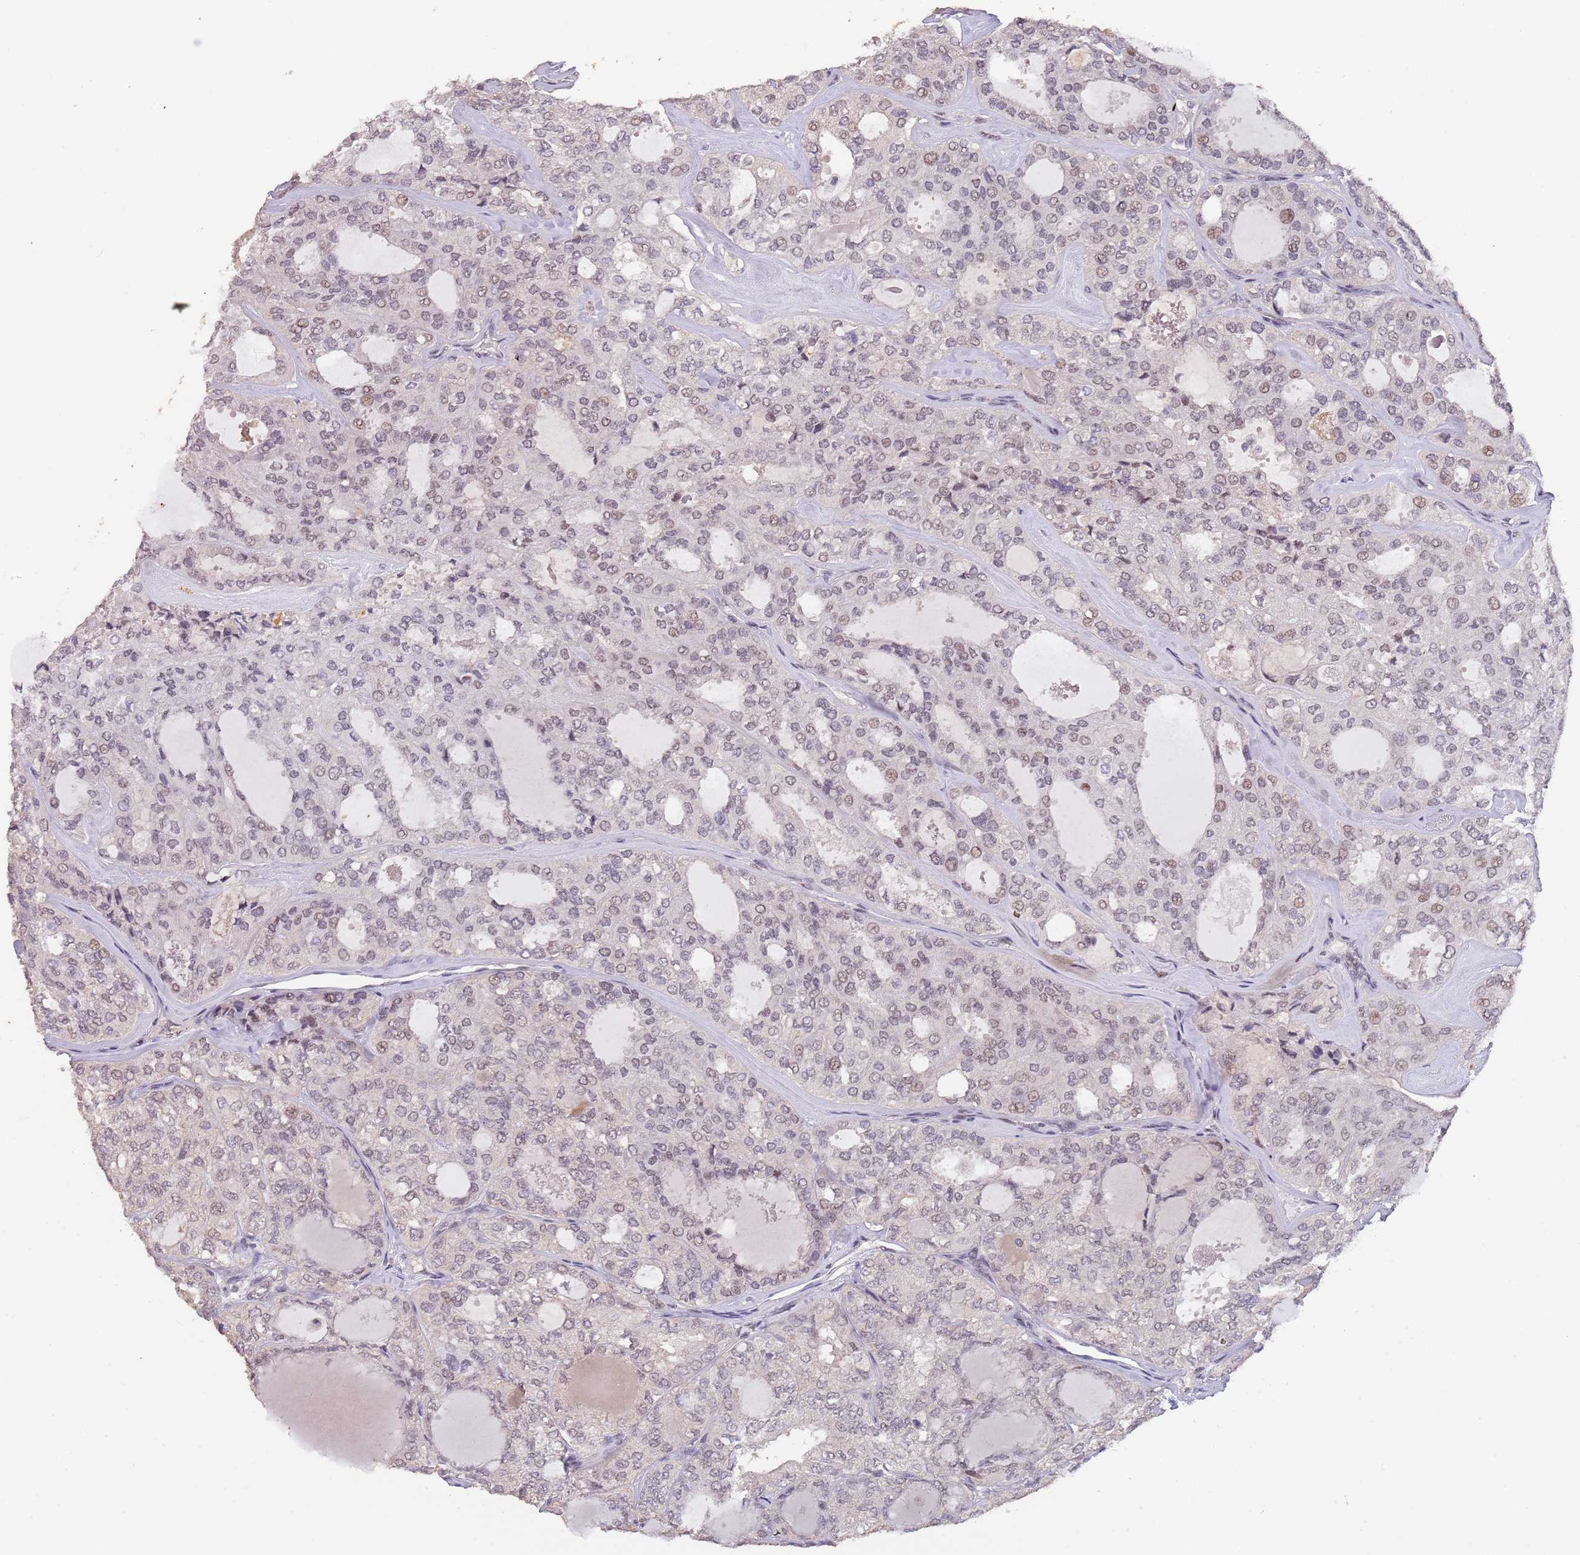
{"staining": {"intensity": "weak", "quantity": ">75%", "location": "nuclear"}, "tissue": "thyroid cancer", "cell_type": "Tumor cells", "image_type": "cancer", "snomed": [{"axis": "morphology", "description": "Follicular adenoma carcinoma, NOS"}, {"axis": "topography", "description": "Thyroid gland"}], "caption": "An immunohistochemistry (IHC) micrograph of tumor tissue is shown. Protein staining in brown shows weak nuclear positivity in thyroid cancer (follicular adenoma carcinoma) within tumor cells.", "gene": "CIZ1", "patient": {"sex": "male", "age": 75}}